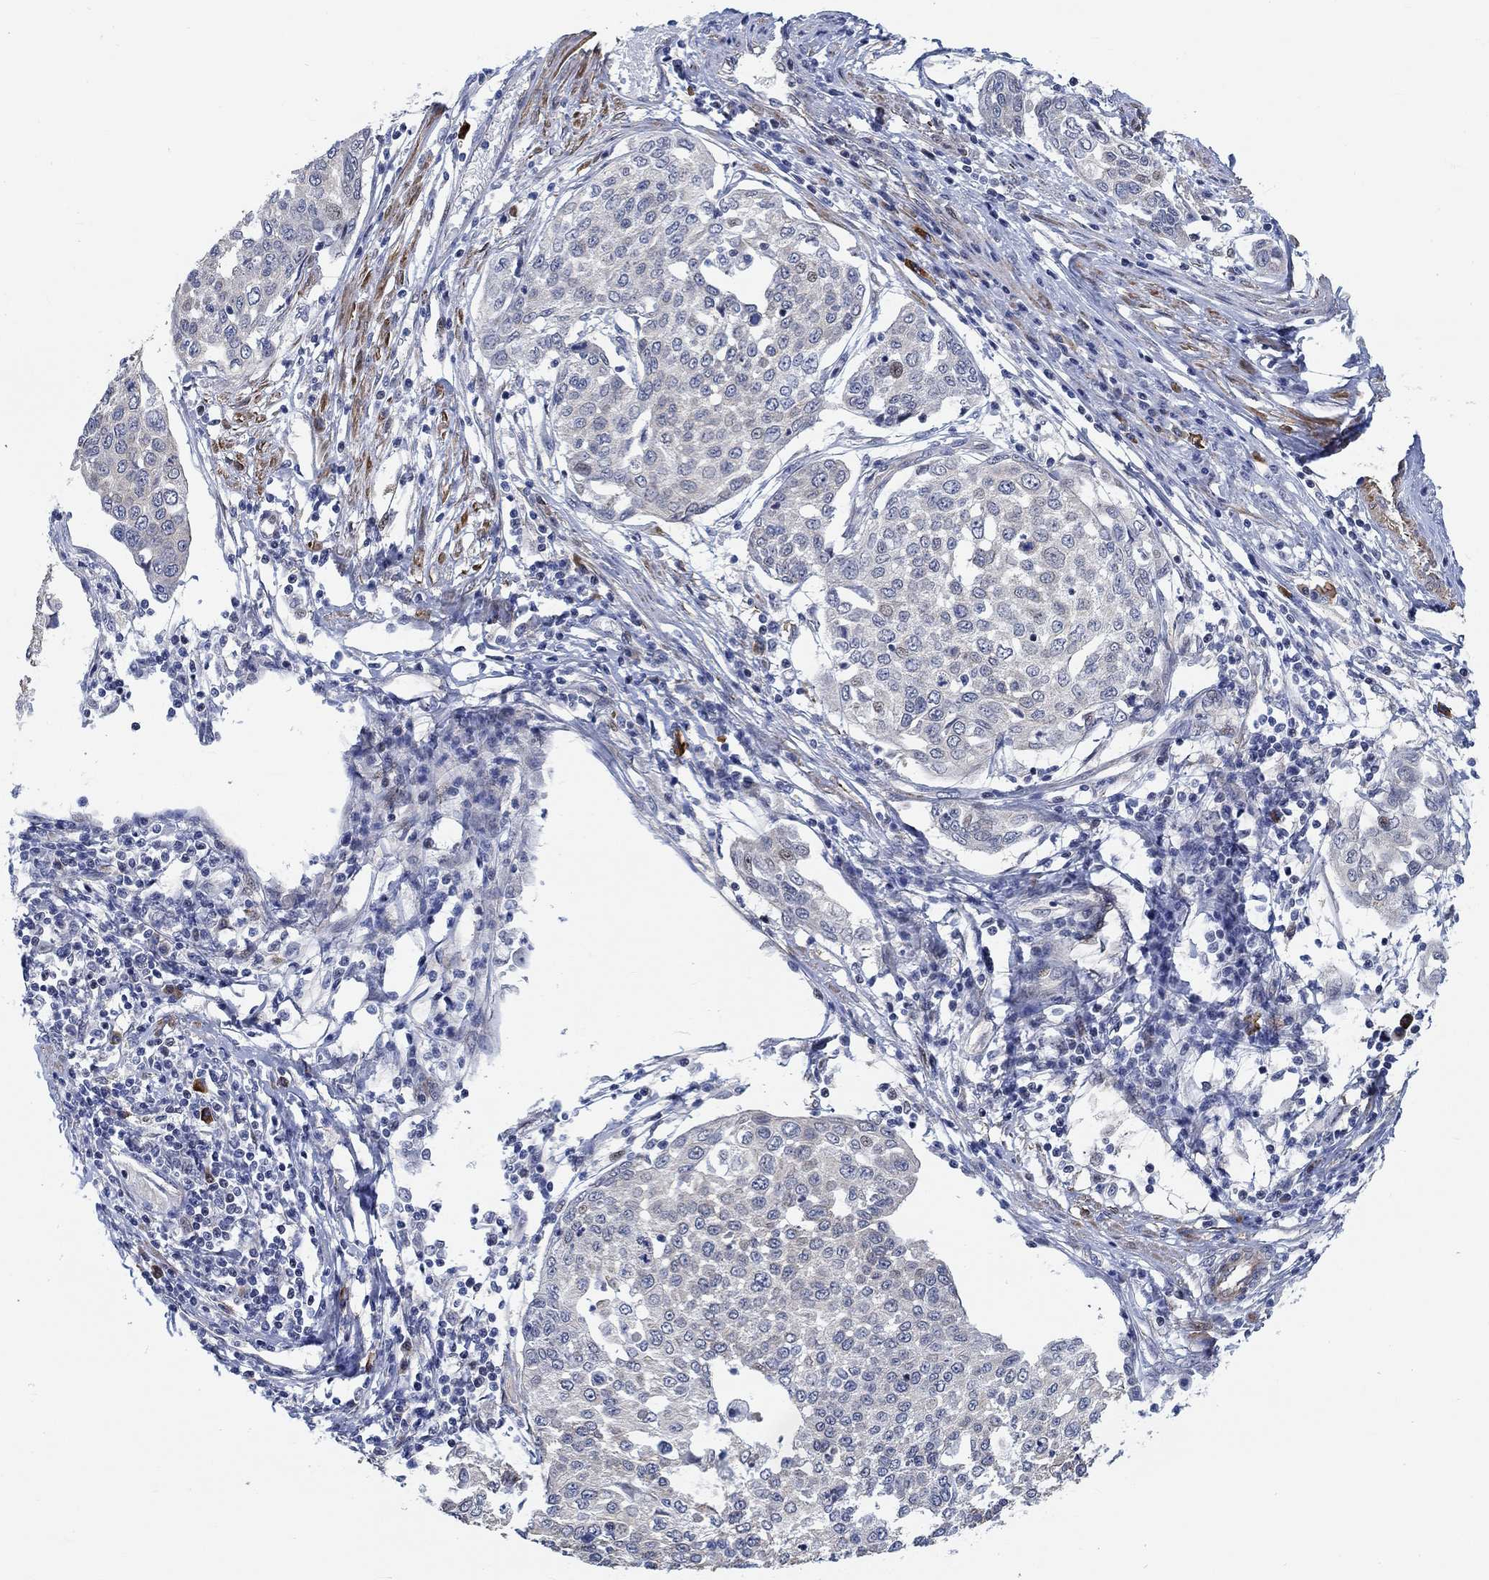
{"staining": {"intensity": "negative", "quantity": "none", "location": "none"}, "tissue": "cervical cancer", "cell_type": "Tumor cells", "image_type": "cancer", "snomed": [{"axis": "morphology", "description": "Squamous cell carcinoma, NOS"}, {"axis": "topography", "description": "Cervix"}], "caption": "Protein analysis of cervical cancer demonstrates no significant staining in tumor cells.", "gene": "KCNH8", "patient": {"sex": "female", "age": 34}}